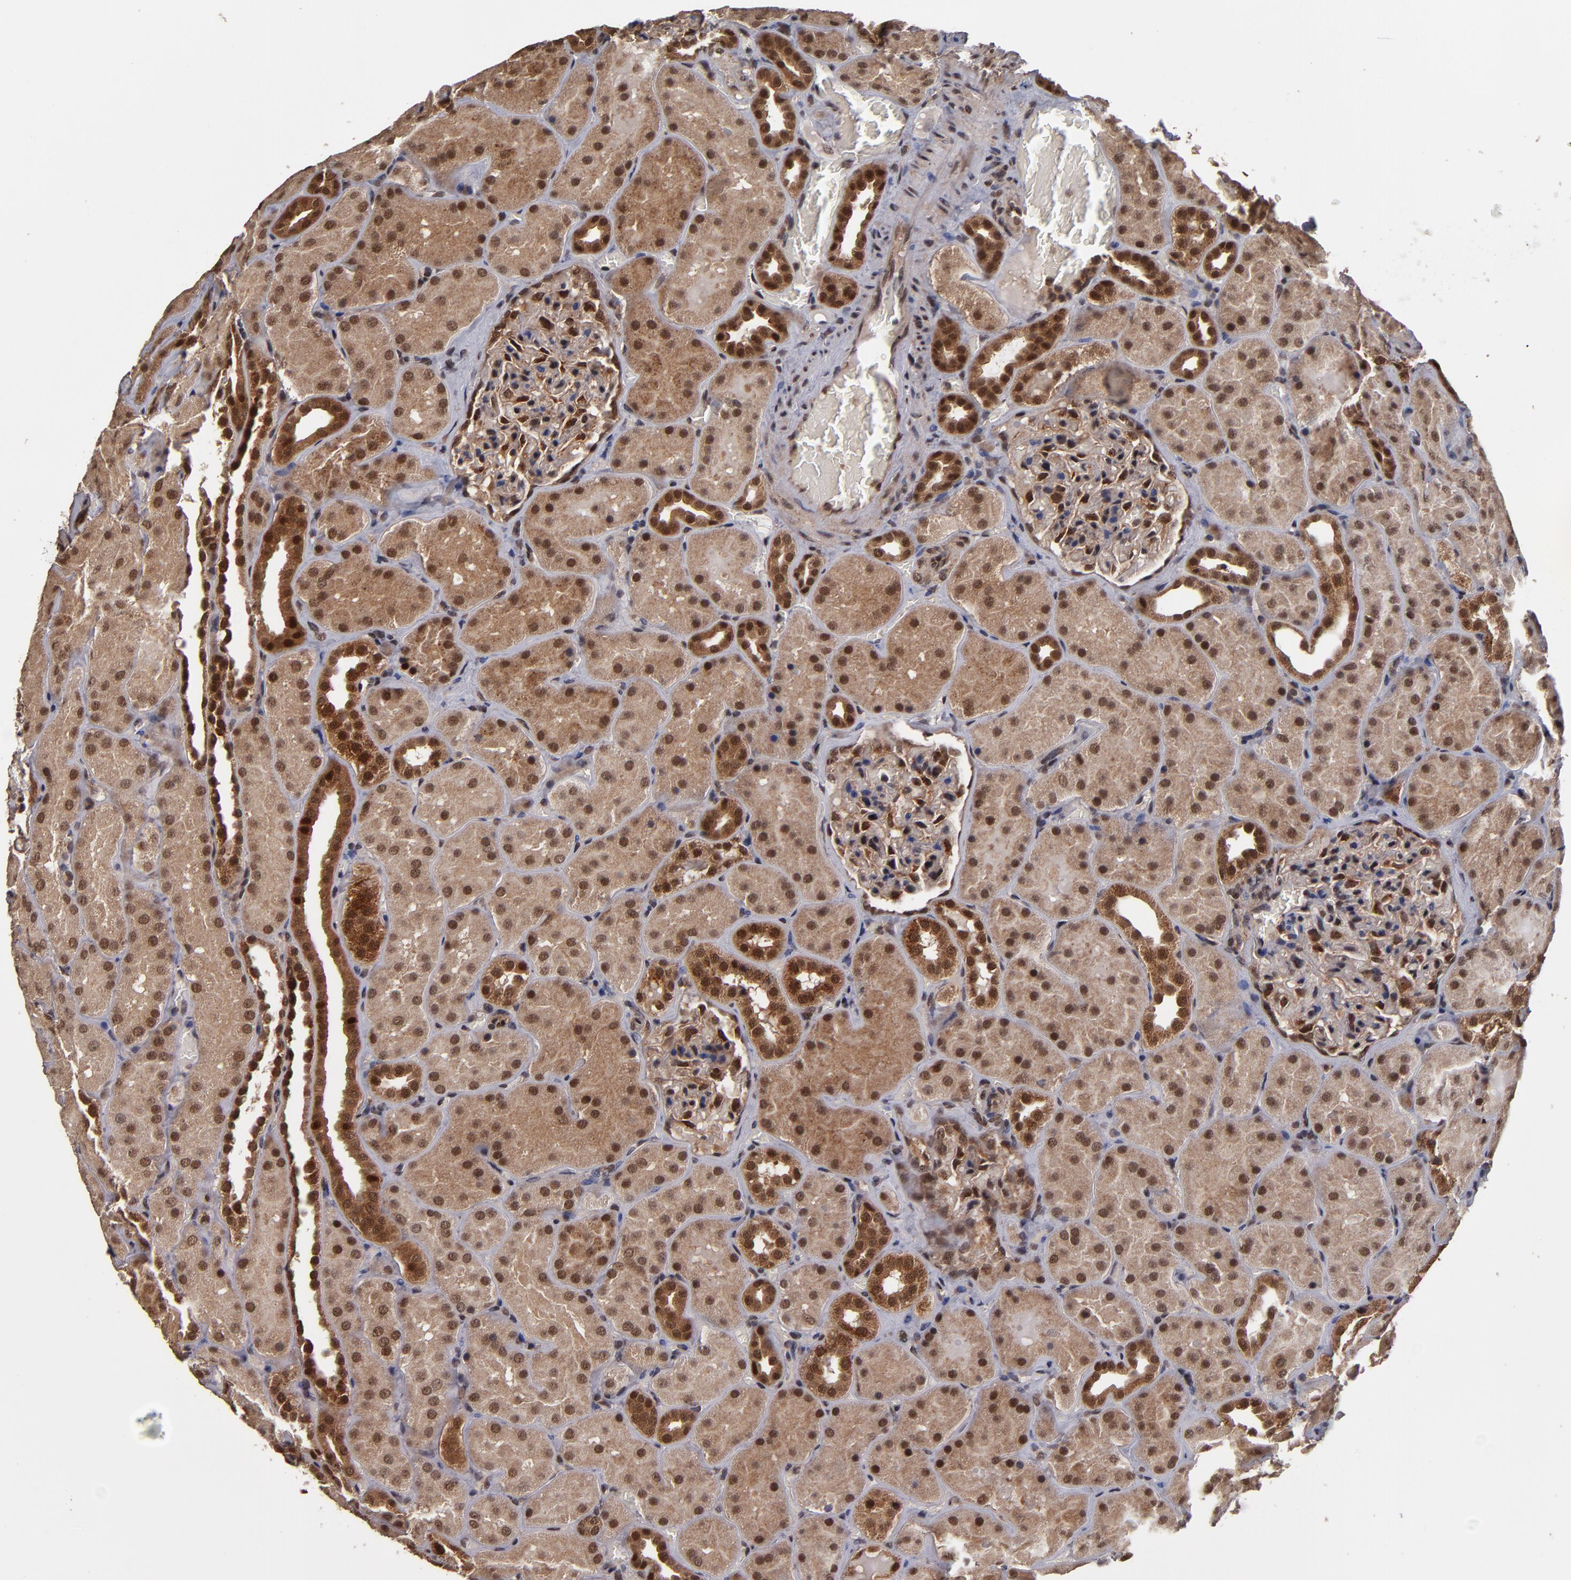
{"staining": {"intensity": "moderate", "quantity": ">75%", "location": "cytoplasmic/membranous,nuclear"}, "tissue": "kidney", "cell_type": "Cells in glomeruli", "image_type": "normal", "snomed": [{"axis": "morphology", "description": "Normal tissue, NOS"}, {"axis": "topography", "description": "Kidney"}], "caption": "Benign kidney exhibits moderate cytoplasmic/membranous,nuclear staining in approximately >75% of cells in glomeruli (Stains: DAB in brown, nuclei in blue, Microscopy: brightfield microscopy at high magnification)..", "gene": "CUL5", "patient": {"sex": "male", "age": 28}}